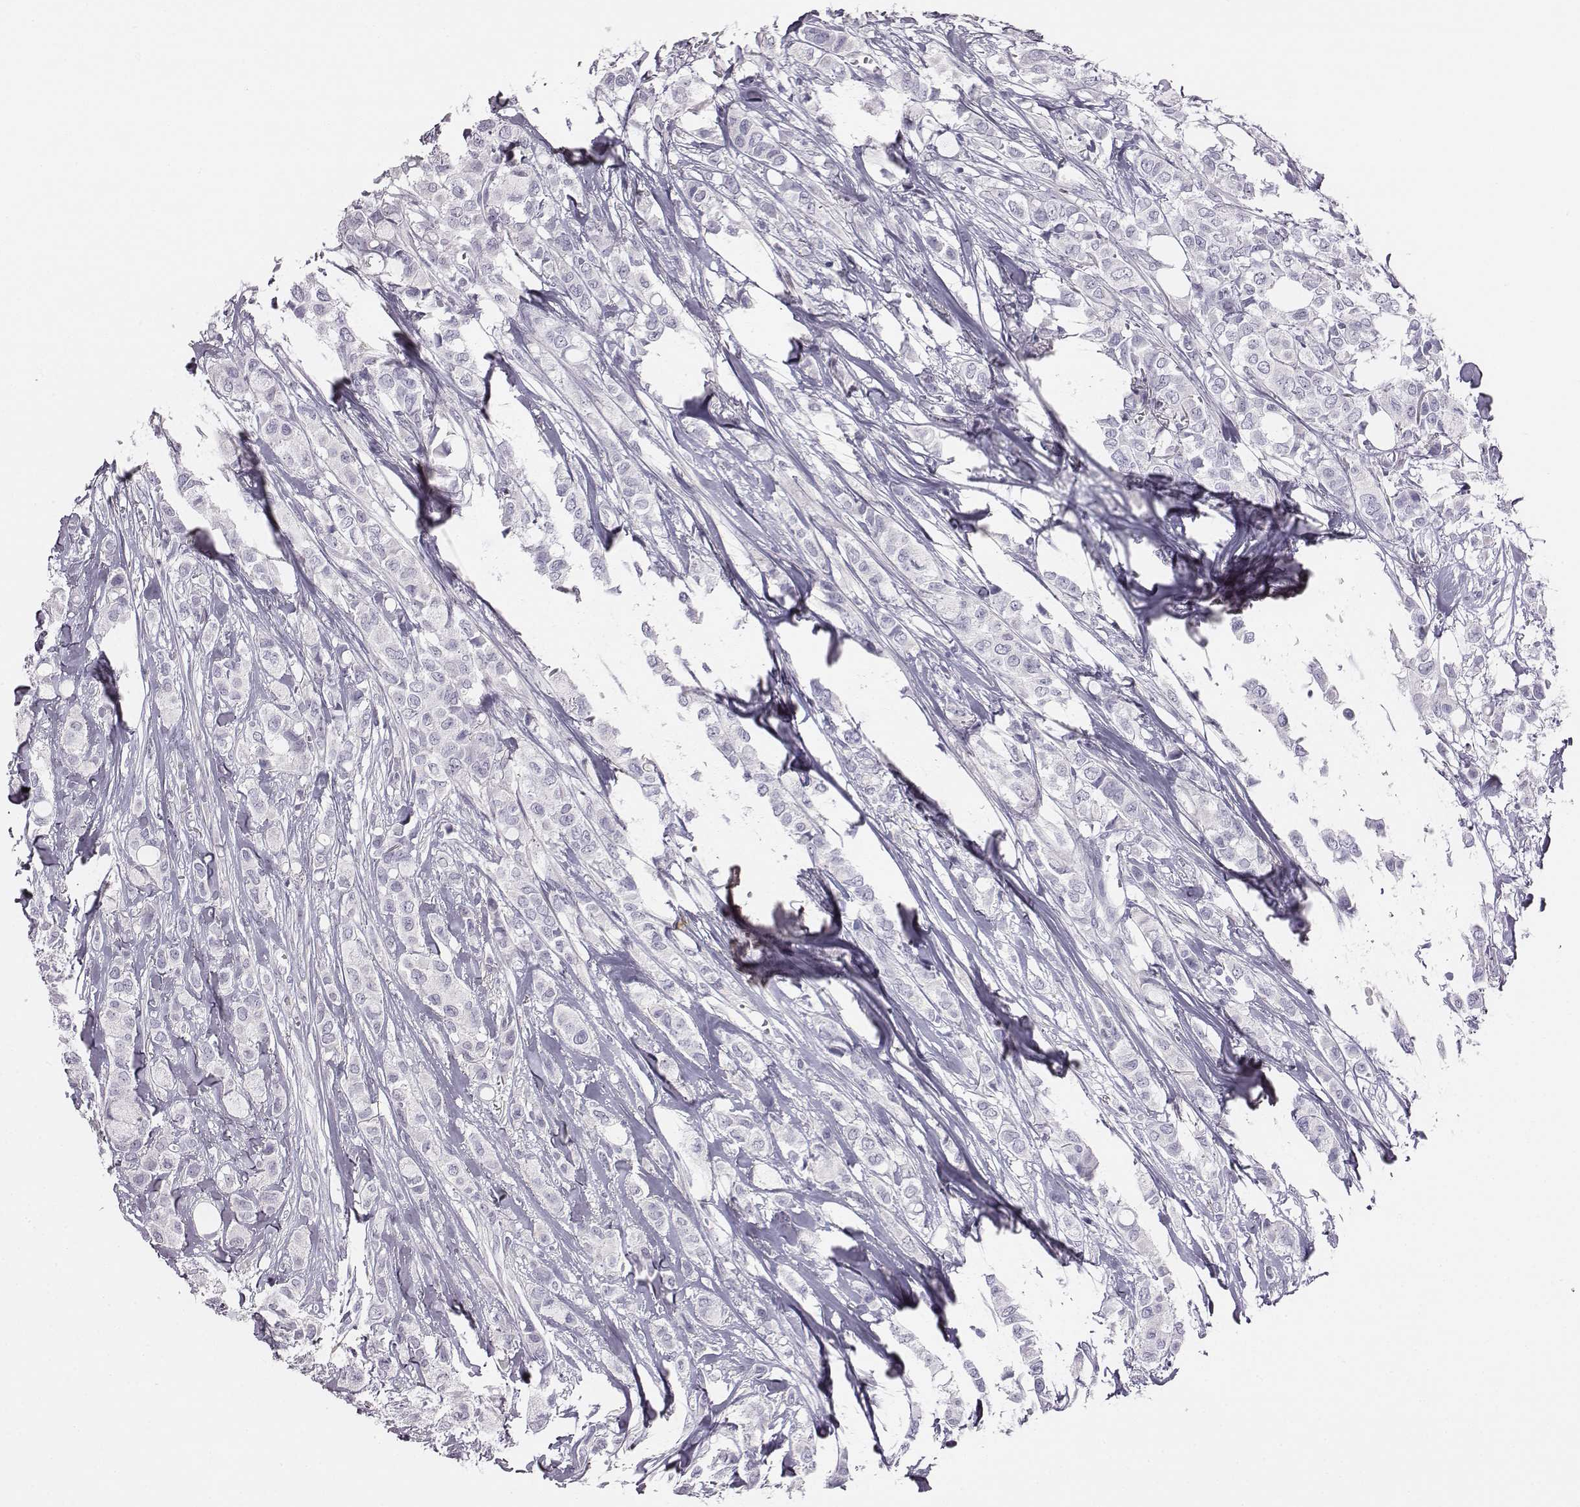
{"staining": {"intensity": "negative", "quantity": "none", "location": "none"}, "tissue": "breast cancer", "cell_type": "Tumor cells", "image_type": "cancer", "snomed": [{"axis": "morphology", "description": "Duct carcinoma"}, {"axis": "topography", "description": "Breast"}], "caption": "Immunohistochemistry (IHC) micrograph of neoplastic tissue: breast cancer (infiltrating ductal carcinoma) stained with DAB (3,3'-diaminobenzidine) exhibits no significant protein staining in tumor cells.", "gene": "ADAM7", "patient": {"sex": "female", "age": 85}}